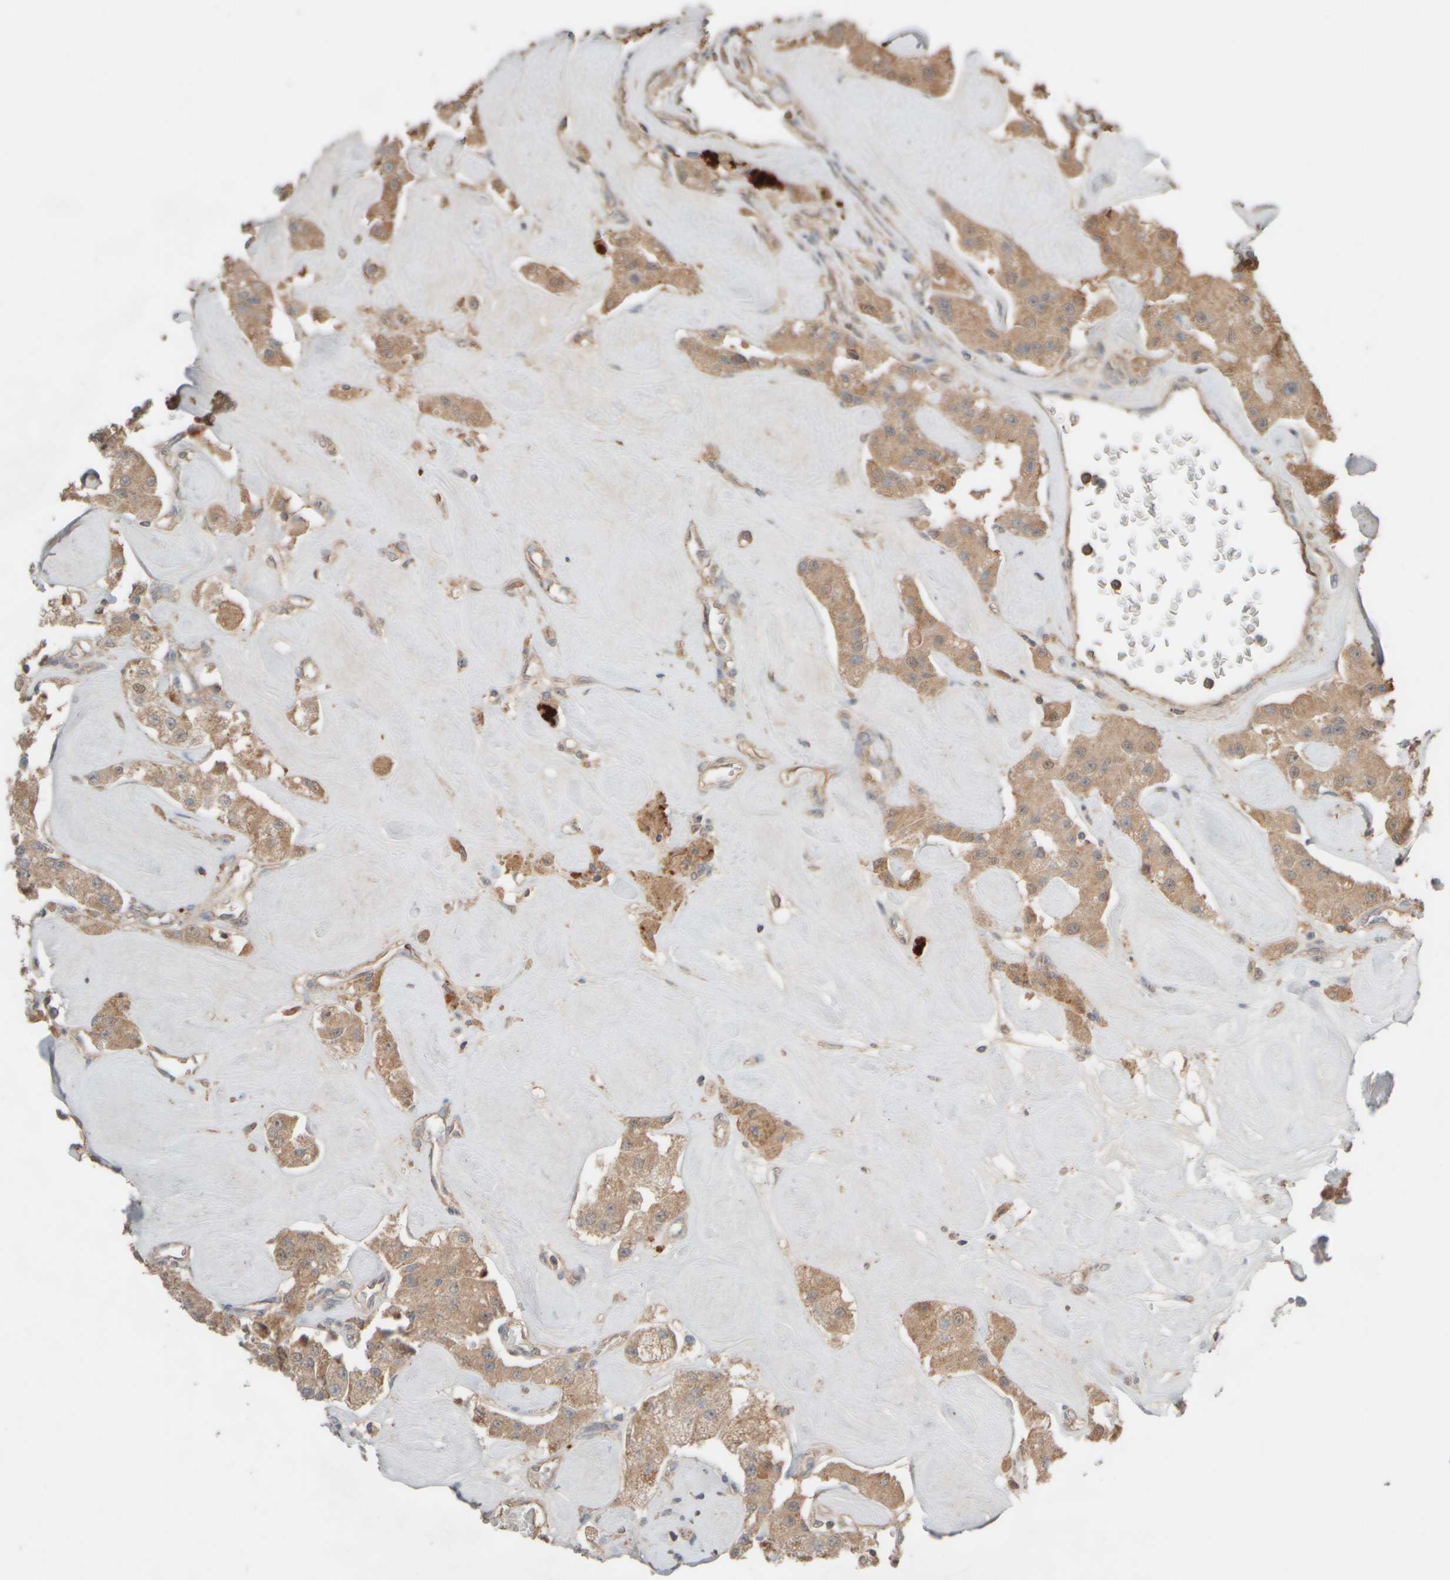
{"staining": {"intensity": "moderate", "quantity": ">75%", "location": "cytoplasmic/membranous"}, "tissue": "carcinoid", "cell_type": "Tumor cells", "image_type": "cancer", "snomed": [{"axis": "morphology", "description": "Carcinoid, malignant, NOS"}, {"axis": "topography", "description": "Pancreas"}], "caption": "Malignant carcinoid was stained to show a protein in brown. There is medium levels of moderate cytoplasmic/membranous positivity in approximately >75% of tumor cells.", "gene": "EIF2B3", "patient": {"sex": "male", "age": 41}}